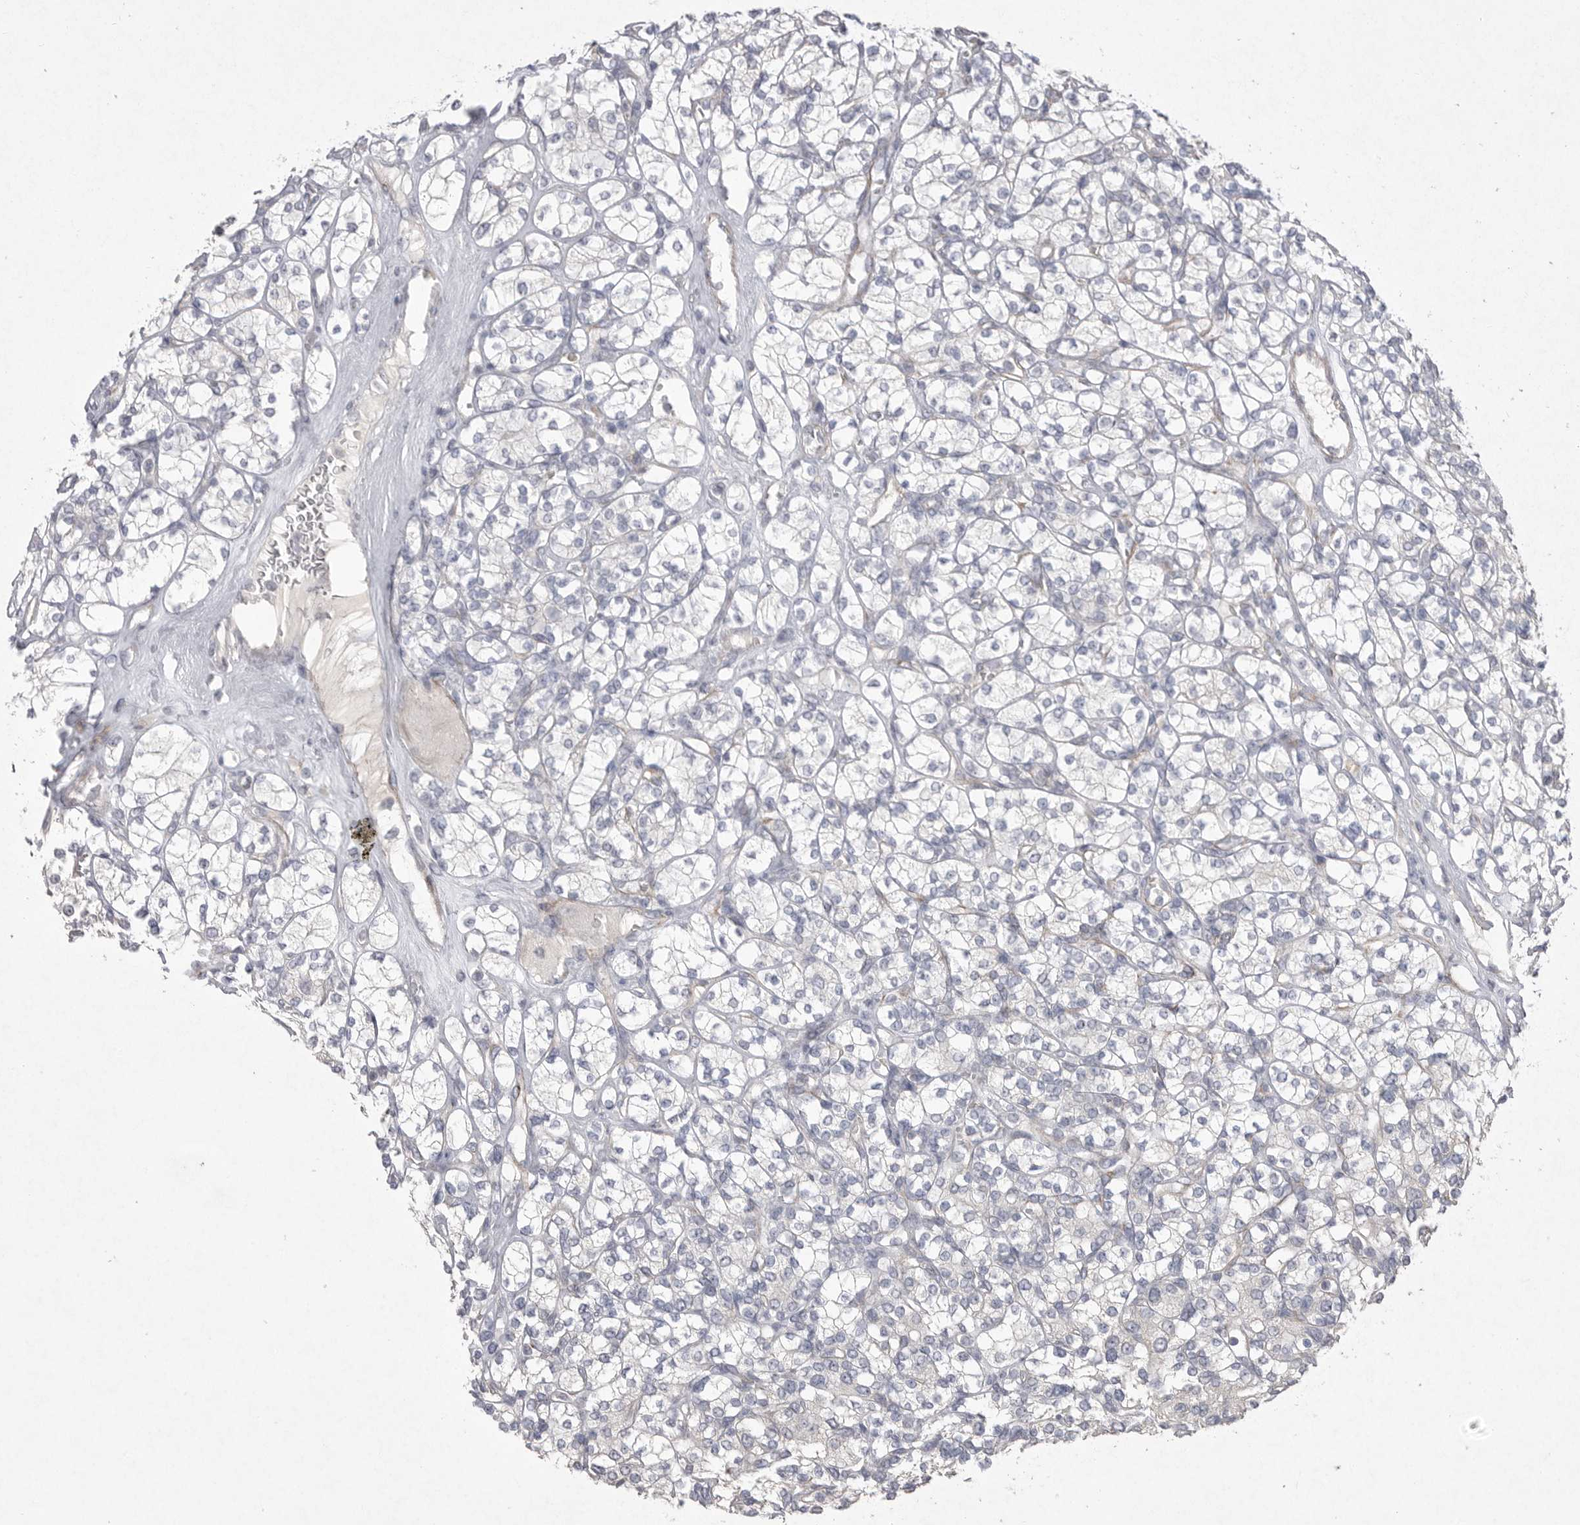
{"staining": {"intensity": "negative", "quantity": "none", "location": "none"}, "tissue": "renal cancer", "cell_type": "Tumor cells", "image_type": "cancer", "snomed": [{"axis": "morphology", "description": "Adenocarcinoma, NOS"}, {"axis": "topography", "description": "Kidney"}], "caption": "High magnification brightfield microscopy of renal adenocarcinoma stained with DAB (3,3'-diaminobenzidine) (brown) and counterstained with hematoxylin (blue): tumor cells show no significant staining. (DAB immunohistochemistry (IHC) visualized using brightfield microscopy, high magnification).", "gene": "VANGL2", "patient": {"sex": "male", "age": 77}}